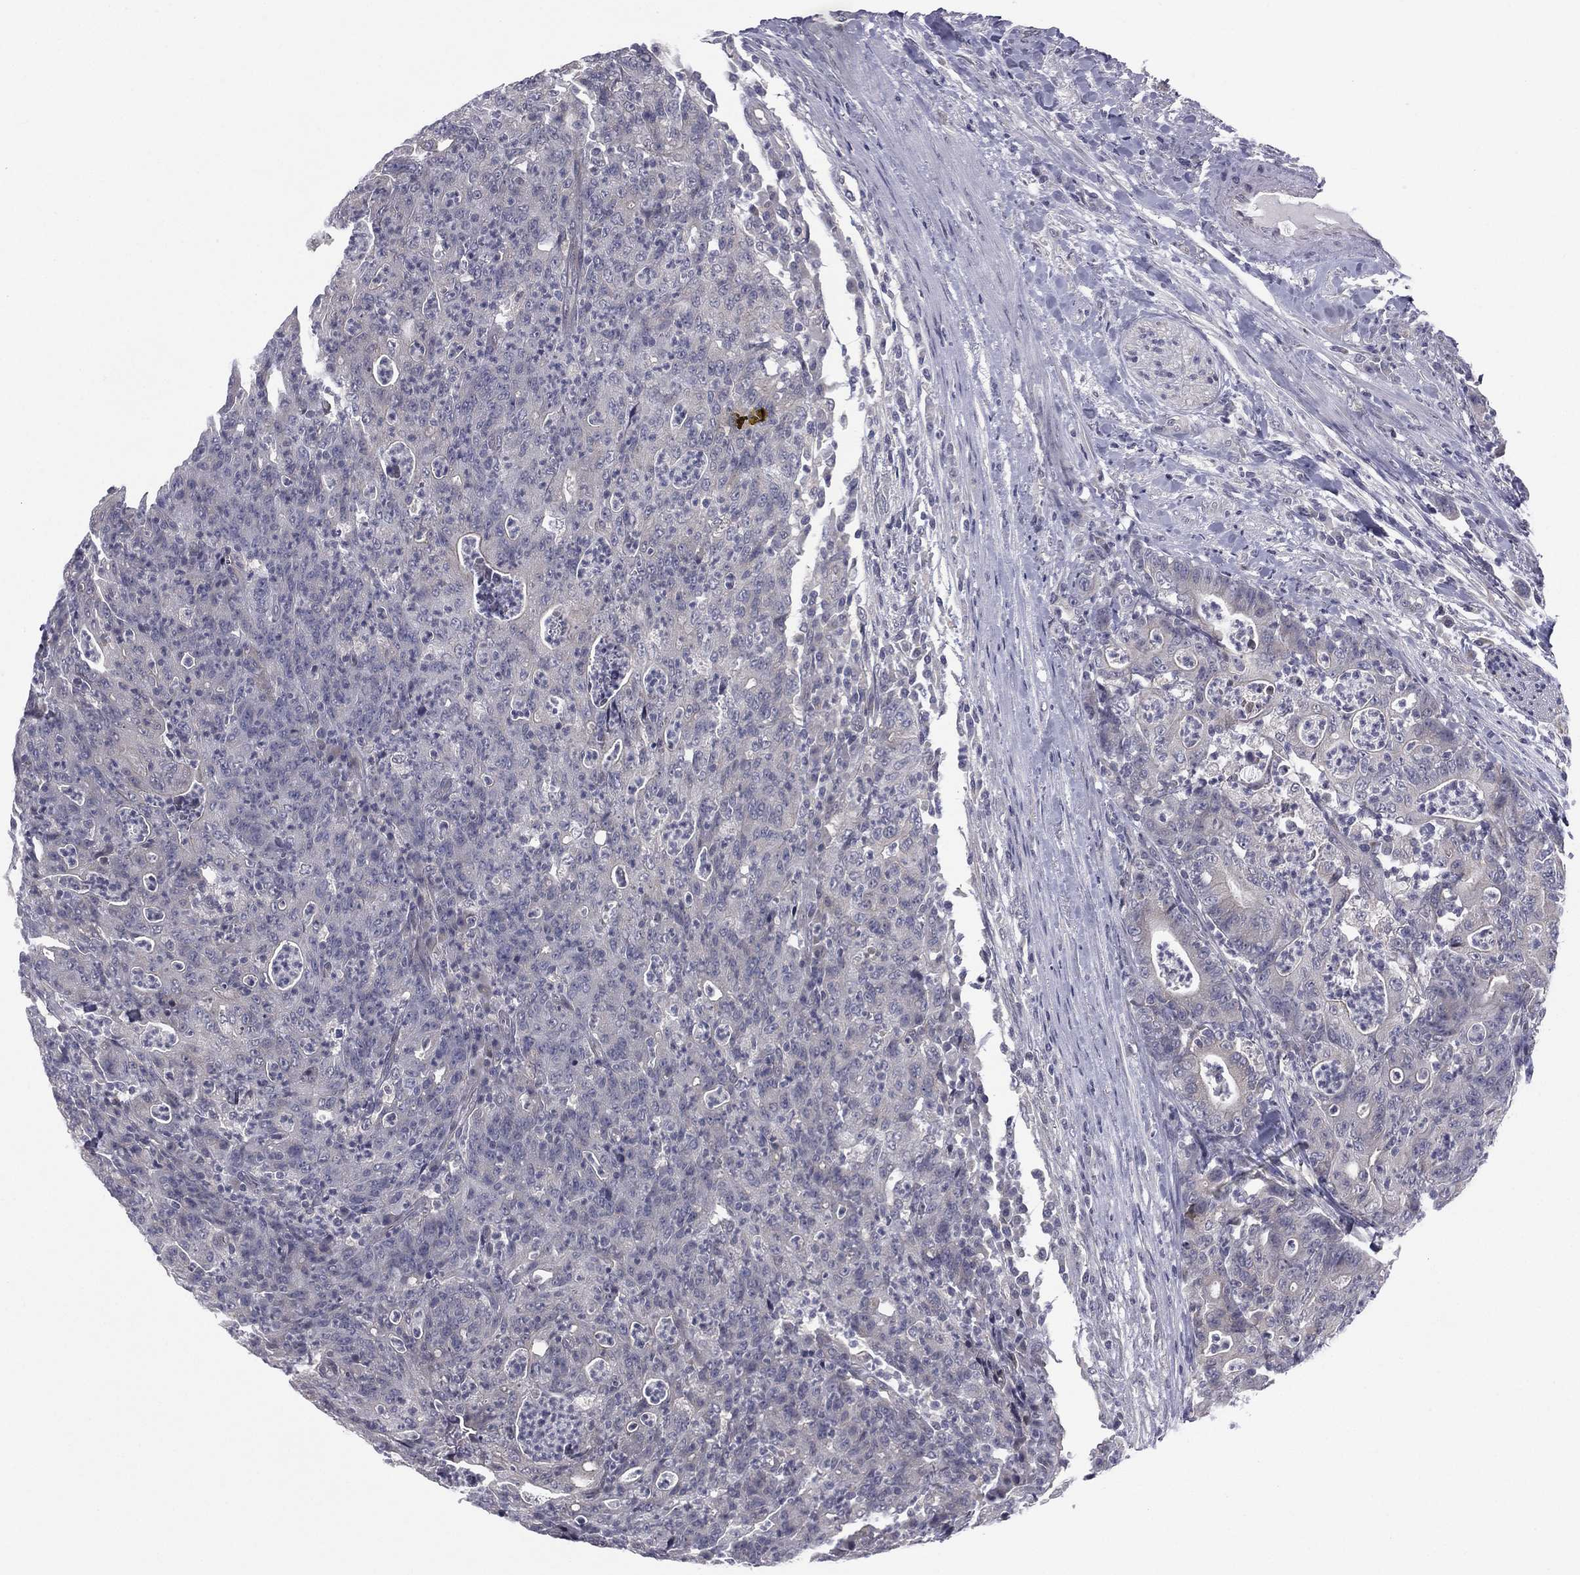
{"staining": {"intensity": "negative", "quantity": "none", "location": "none"}, "tissue": "colorectal cancer", "cell_type": "Tumor cells", "image_type": "cancer", "snomed": [{"axis": "morphology", "description": "Adenocarcinoma, NOS"}, {"axis": "topography", "description": "Colon"}], "caption": "The immunohistochemistry micrograph has no significant expression in tumor cells of colorectal cancer tissue.", "gene": "ACTRT2", "patient": {"sex": "male", "age": 70}}